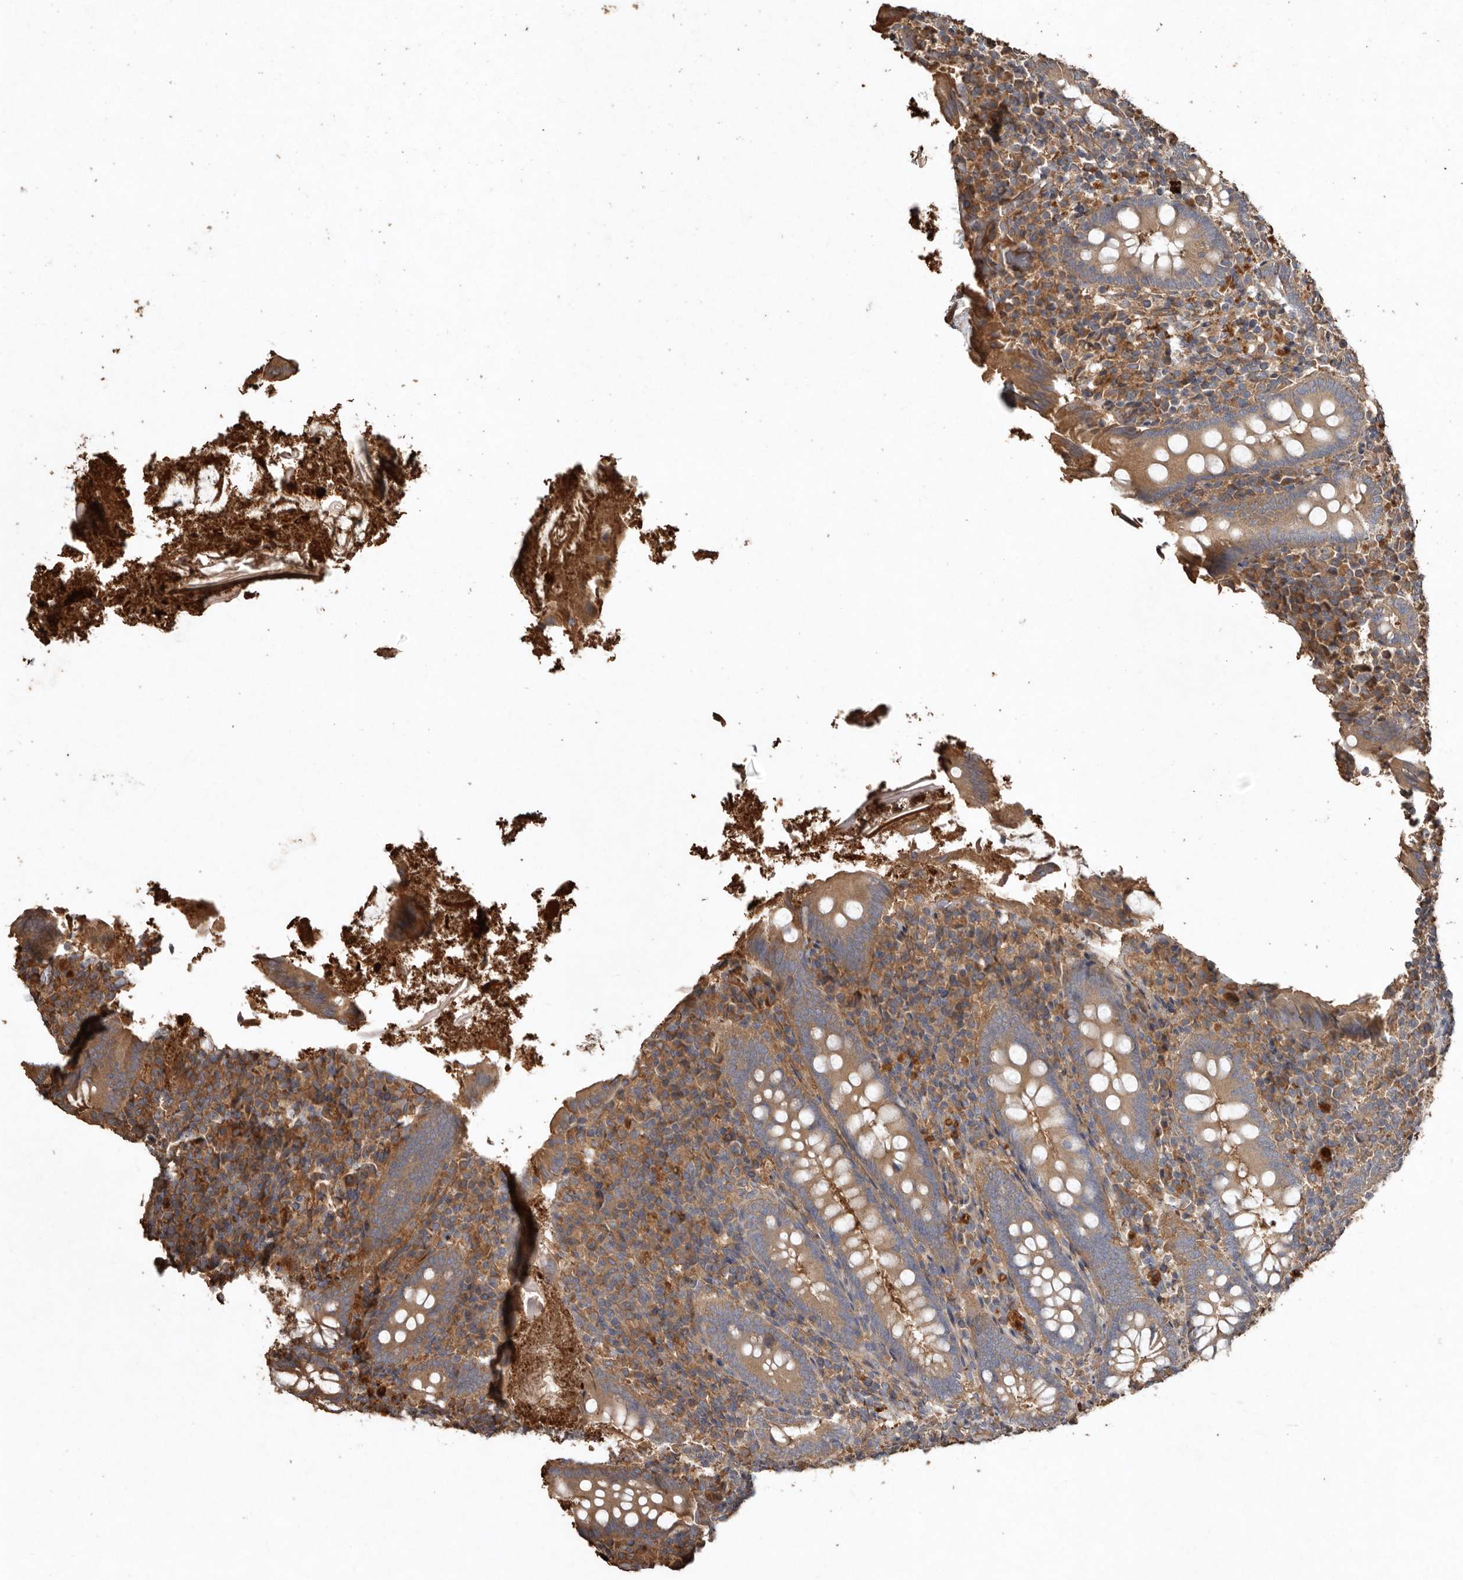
{"staining": {"intensity": "moderate", "quantity": ">75%", "location": "cytoplasmic/membranous"}, "tissue": "appendix", "cell_type": "Glandular cells", "image_type": "normal", "snomed": [{"axis": "morphology", "description": "Normal tissue, NOS"}, {"axis": "topography", "description": "Appendix"}], "caption": "Protein staining shows moderate cytoplasmic/membranous expression in about >75% of glandular cells in unremarkable appendix.", "gene": "FLCN", "patient": {"sex": "female", "age": 17}}